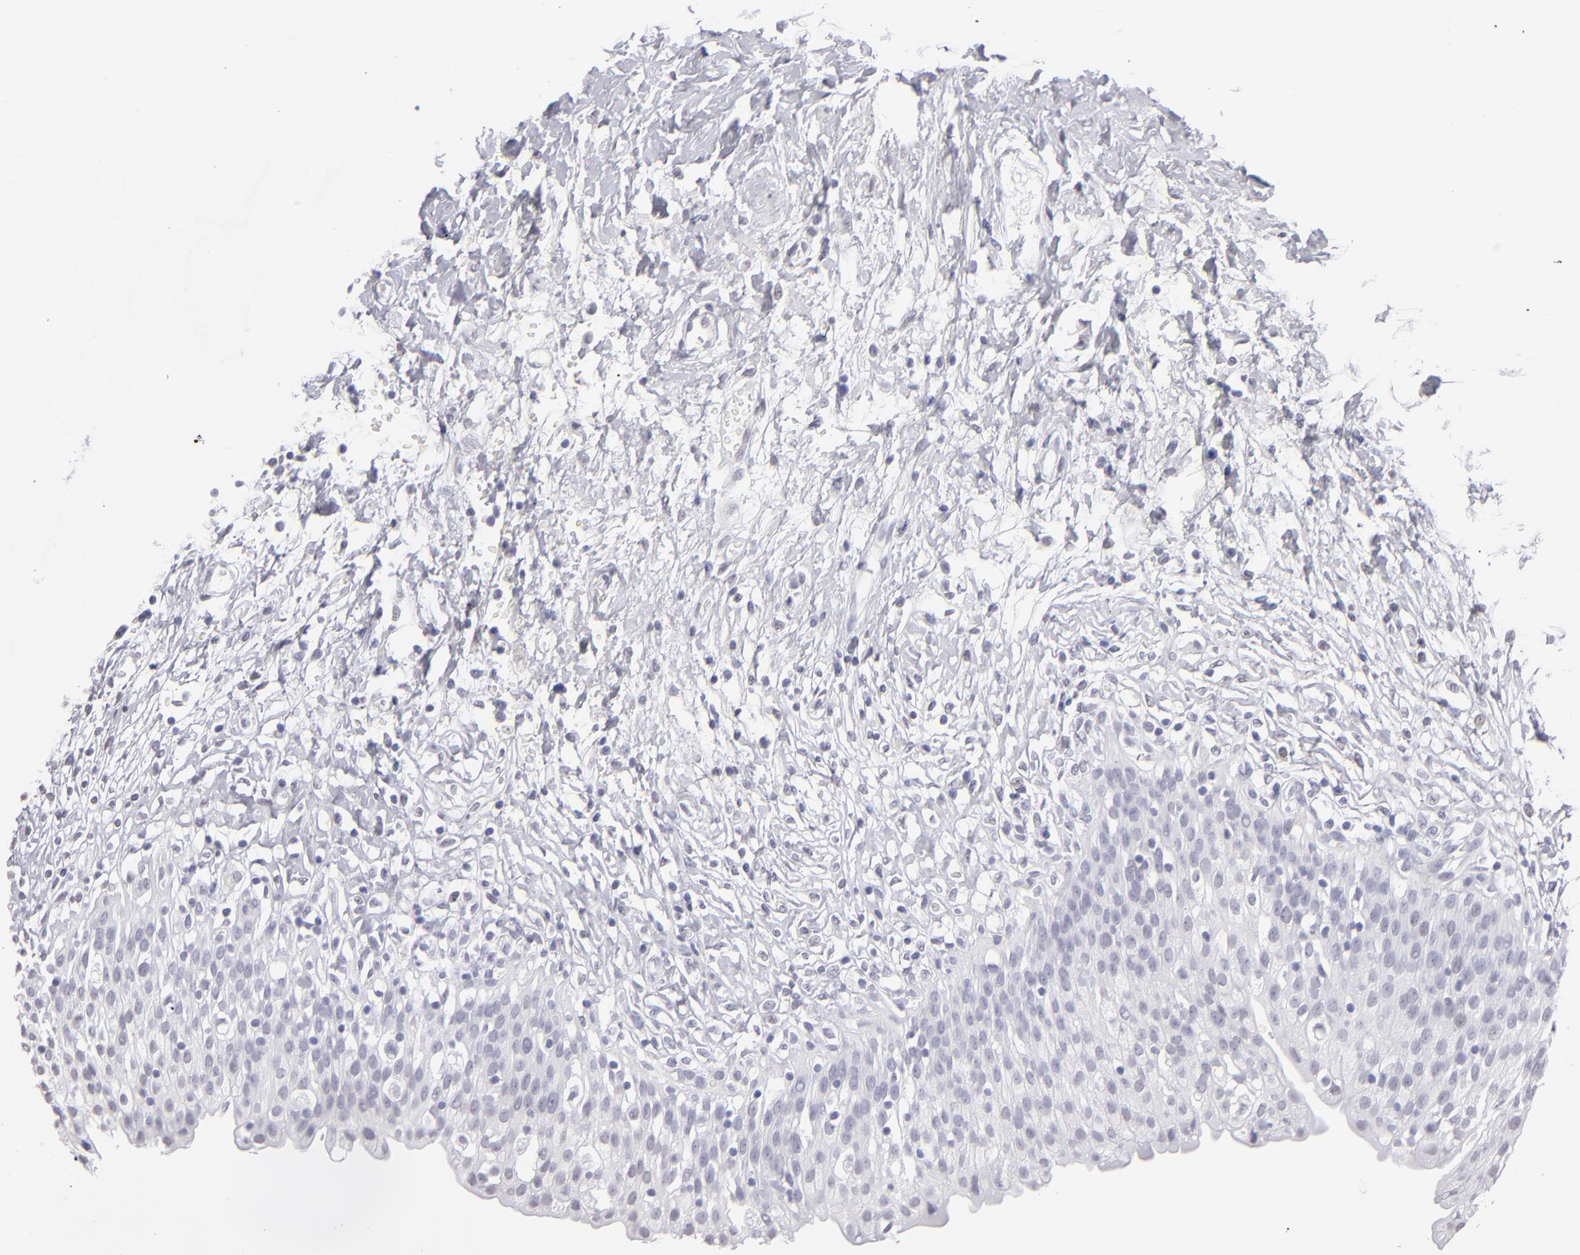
{"staining": {"intensity": "negative", "quantity": "none", "location": "none"}, "tissue": "urinary bladder", "cell_type": "Urothelial cells", "image_type": "normal", "snomed": [{"axis": "morphology", "description": "Normal tissue, NOS"}, {"axis": "topography", "description": "Urinary bladder"}], "caption": "An immunohistochemistry (IHC) image of benign urinary bladder is shown. There is no staining in urothelial cells of urinary bladder. (Stains: DAB immunohistochemistry (IHC) with hematoxylin counter stain, Microscopy: brightfield microscopy at high magnification).", "gene": "ALDOB", "patient": {"sex": "female", "age": 80}}